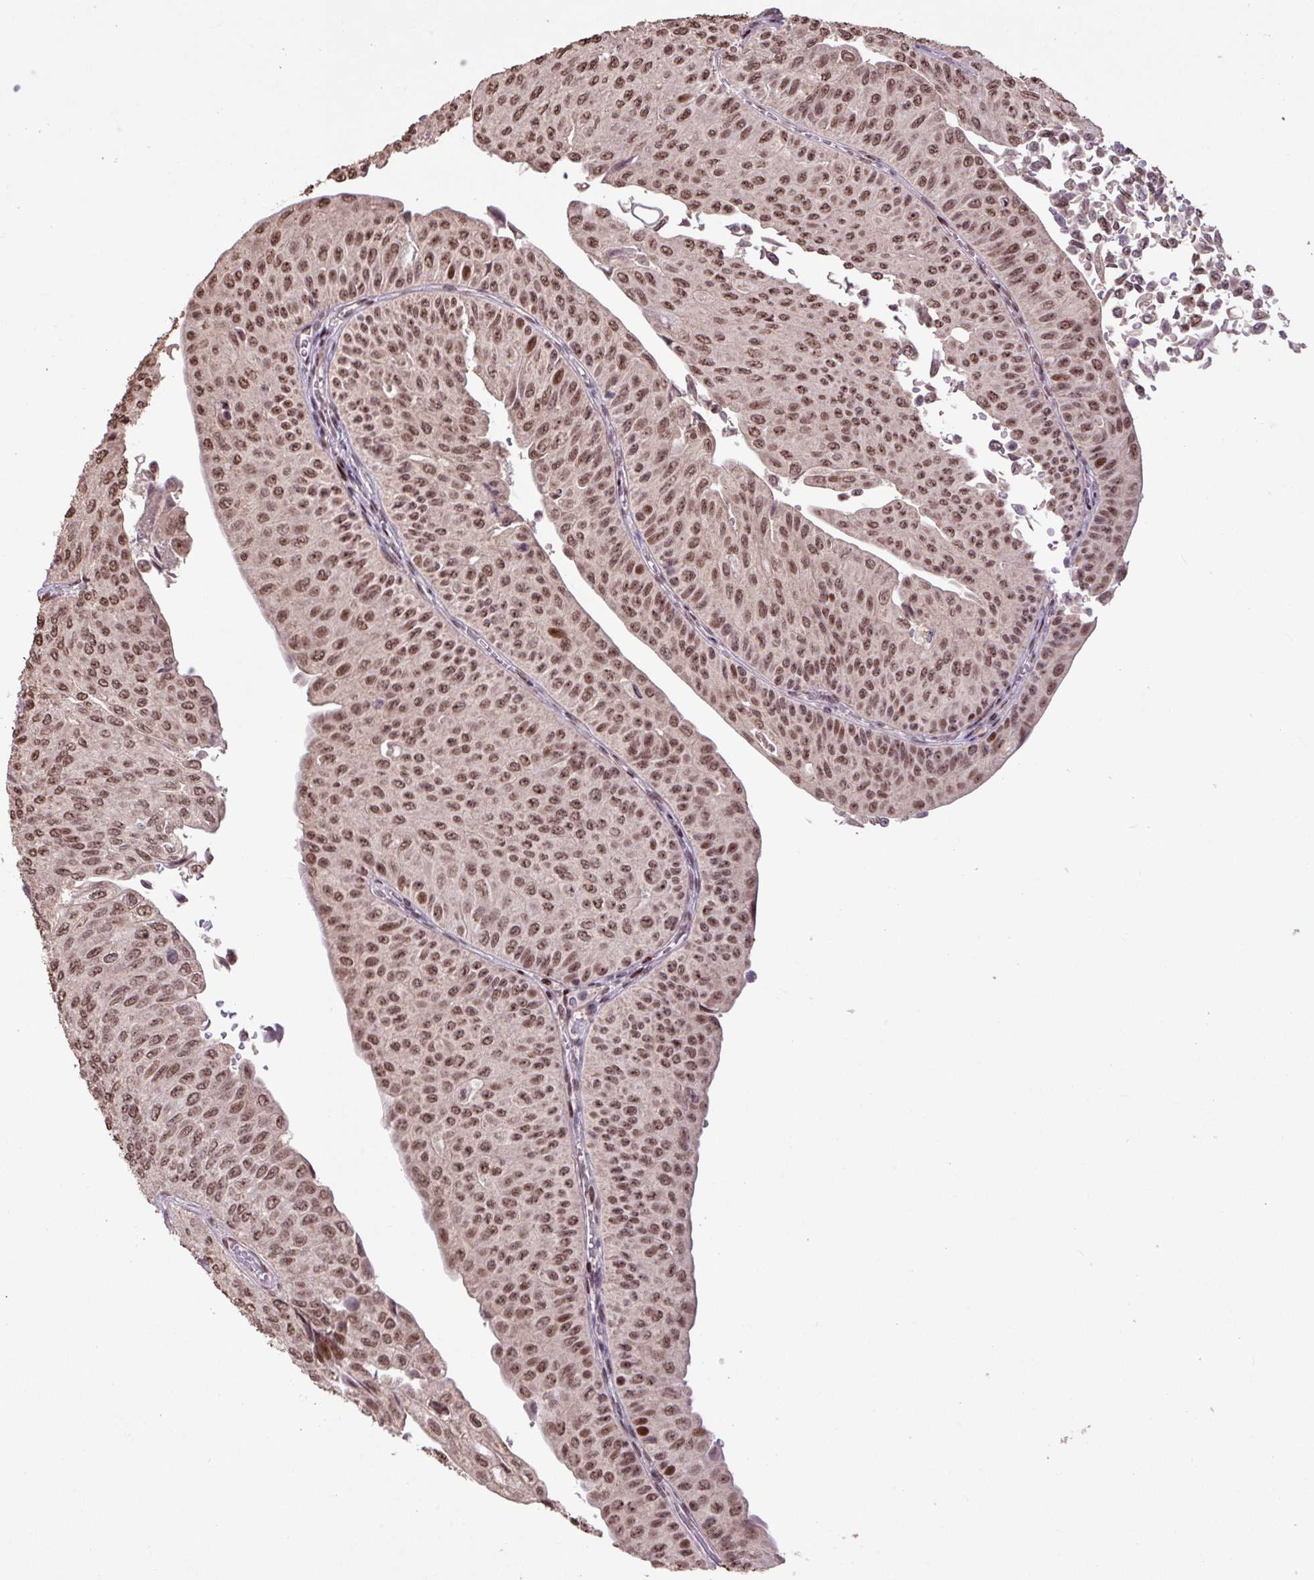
{"staining": {"intensity": "moderate", "quantity": "25%-75%", "location": "nuclear"}, "tissue": "urothelial cancer", "cell_type": "Tumor cells", "image_type": "cancer", "snomed": [{"axis": "morphology", "description": "Urothelial carcinoma, NOS"}, {"axis": "topography", "description": "Urinary bladder"}], "caption": "Human transitional cell carcinoma stained with a brown dye displays moderate nuclear positive expression in approximately 25%-75% of tumor cells.", "gene": "ZNF709", "patient": {"sex": "male", "age": 59}}